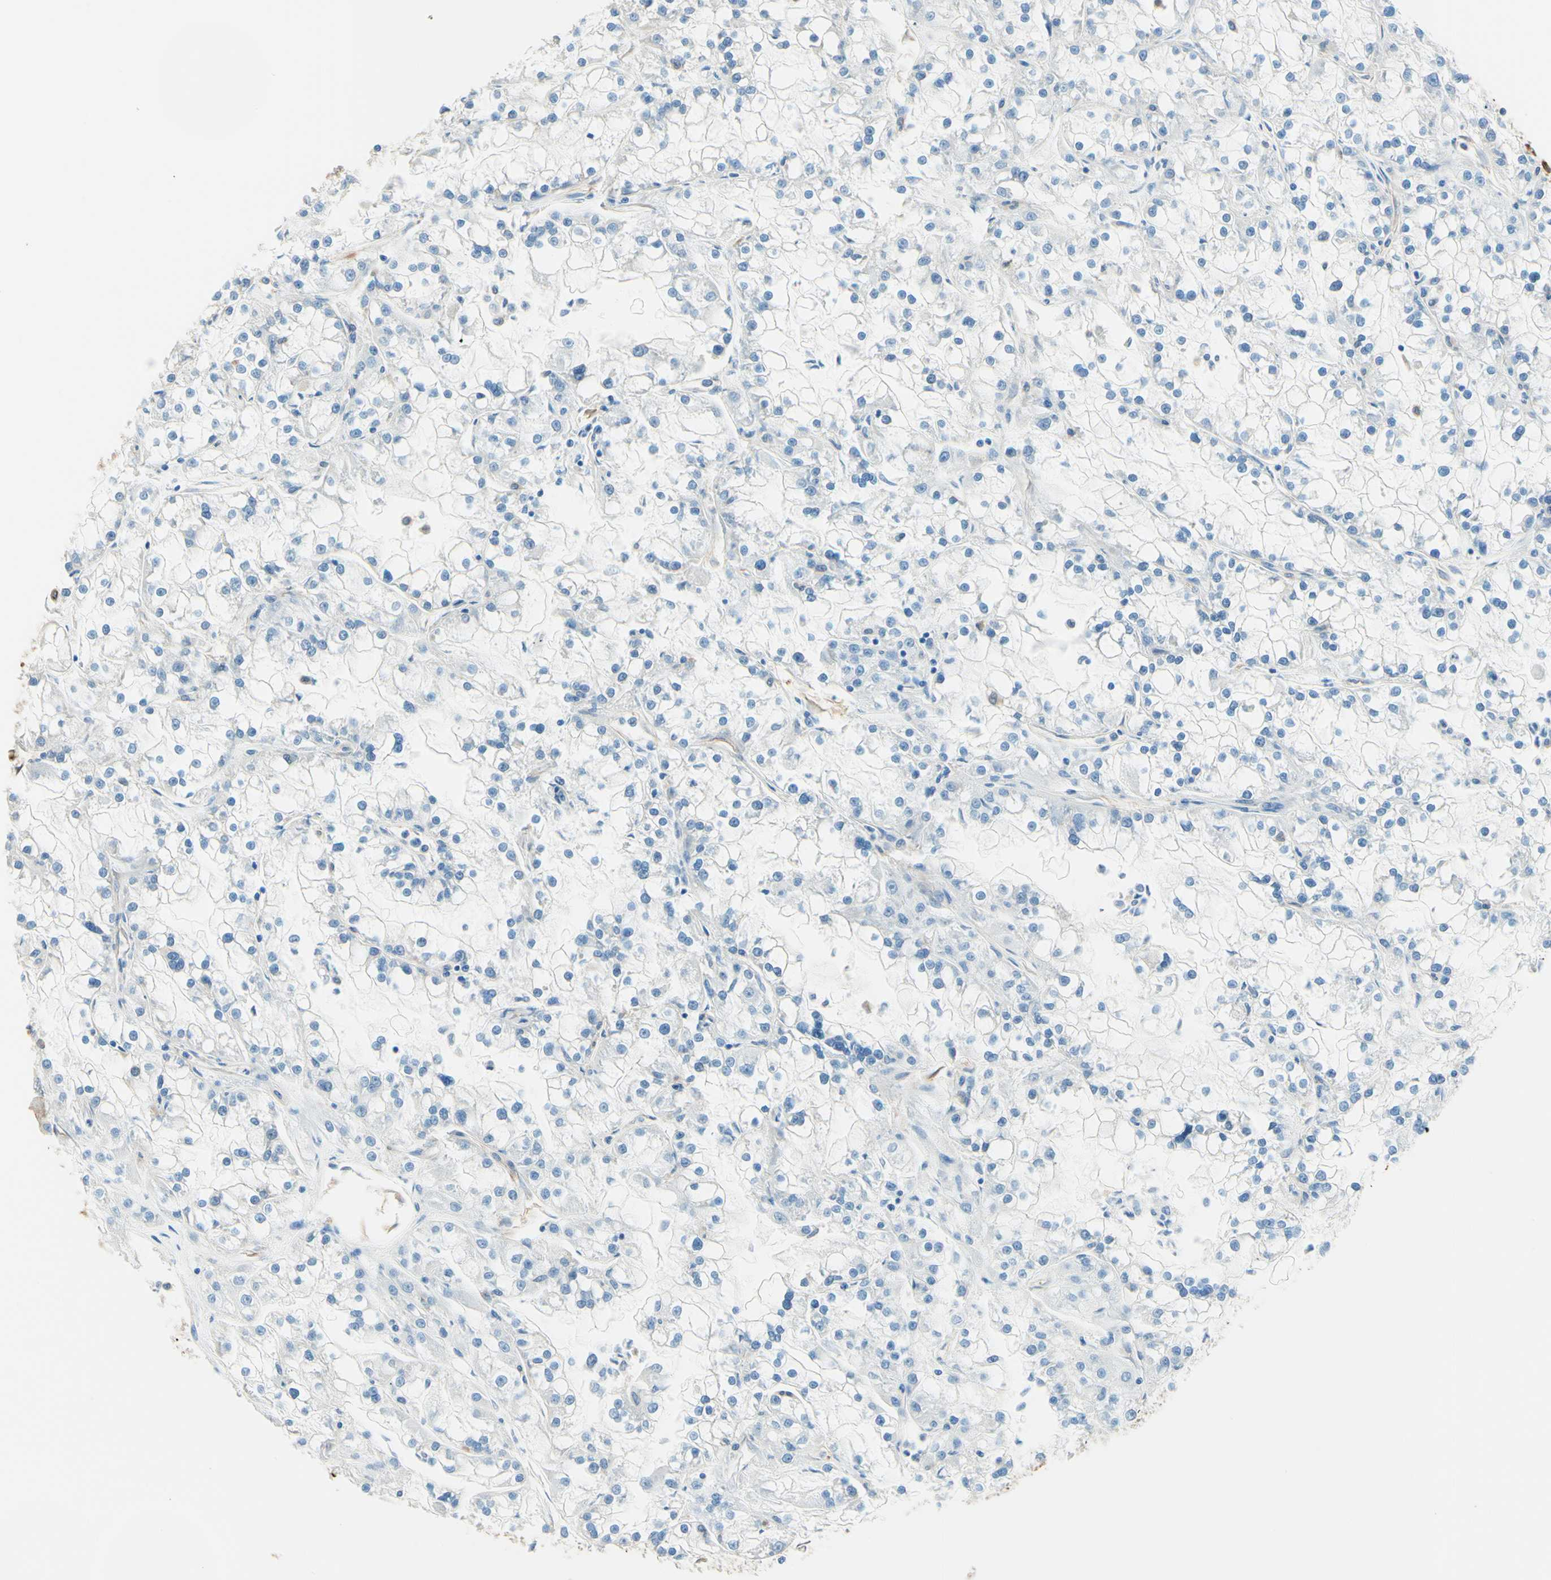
{"staining": {"intensity": "negative", "quantity": "none", "location": "none"}, "tissue": "renal cancer", "cell_type": "Tumor cells", "image_type": "cancer", "snomed": [{"axis": "morphology", "description": "Adenocarcinoma, NOS"}, {"axis": "topography", "description": "Kidney"}], "caption": "An IHC micrograph of renal cancer (adenocarcinoma) is shown. There is no staining in tumor cells of renal cancer (adenocarcinoma). Nuclei are stained in blue.", "gene": "DPYSL3", "patient": {"sex": "female", "age": 52}}